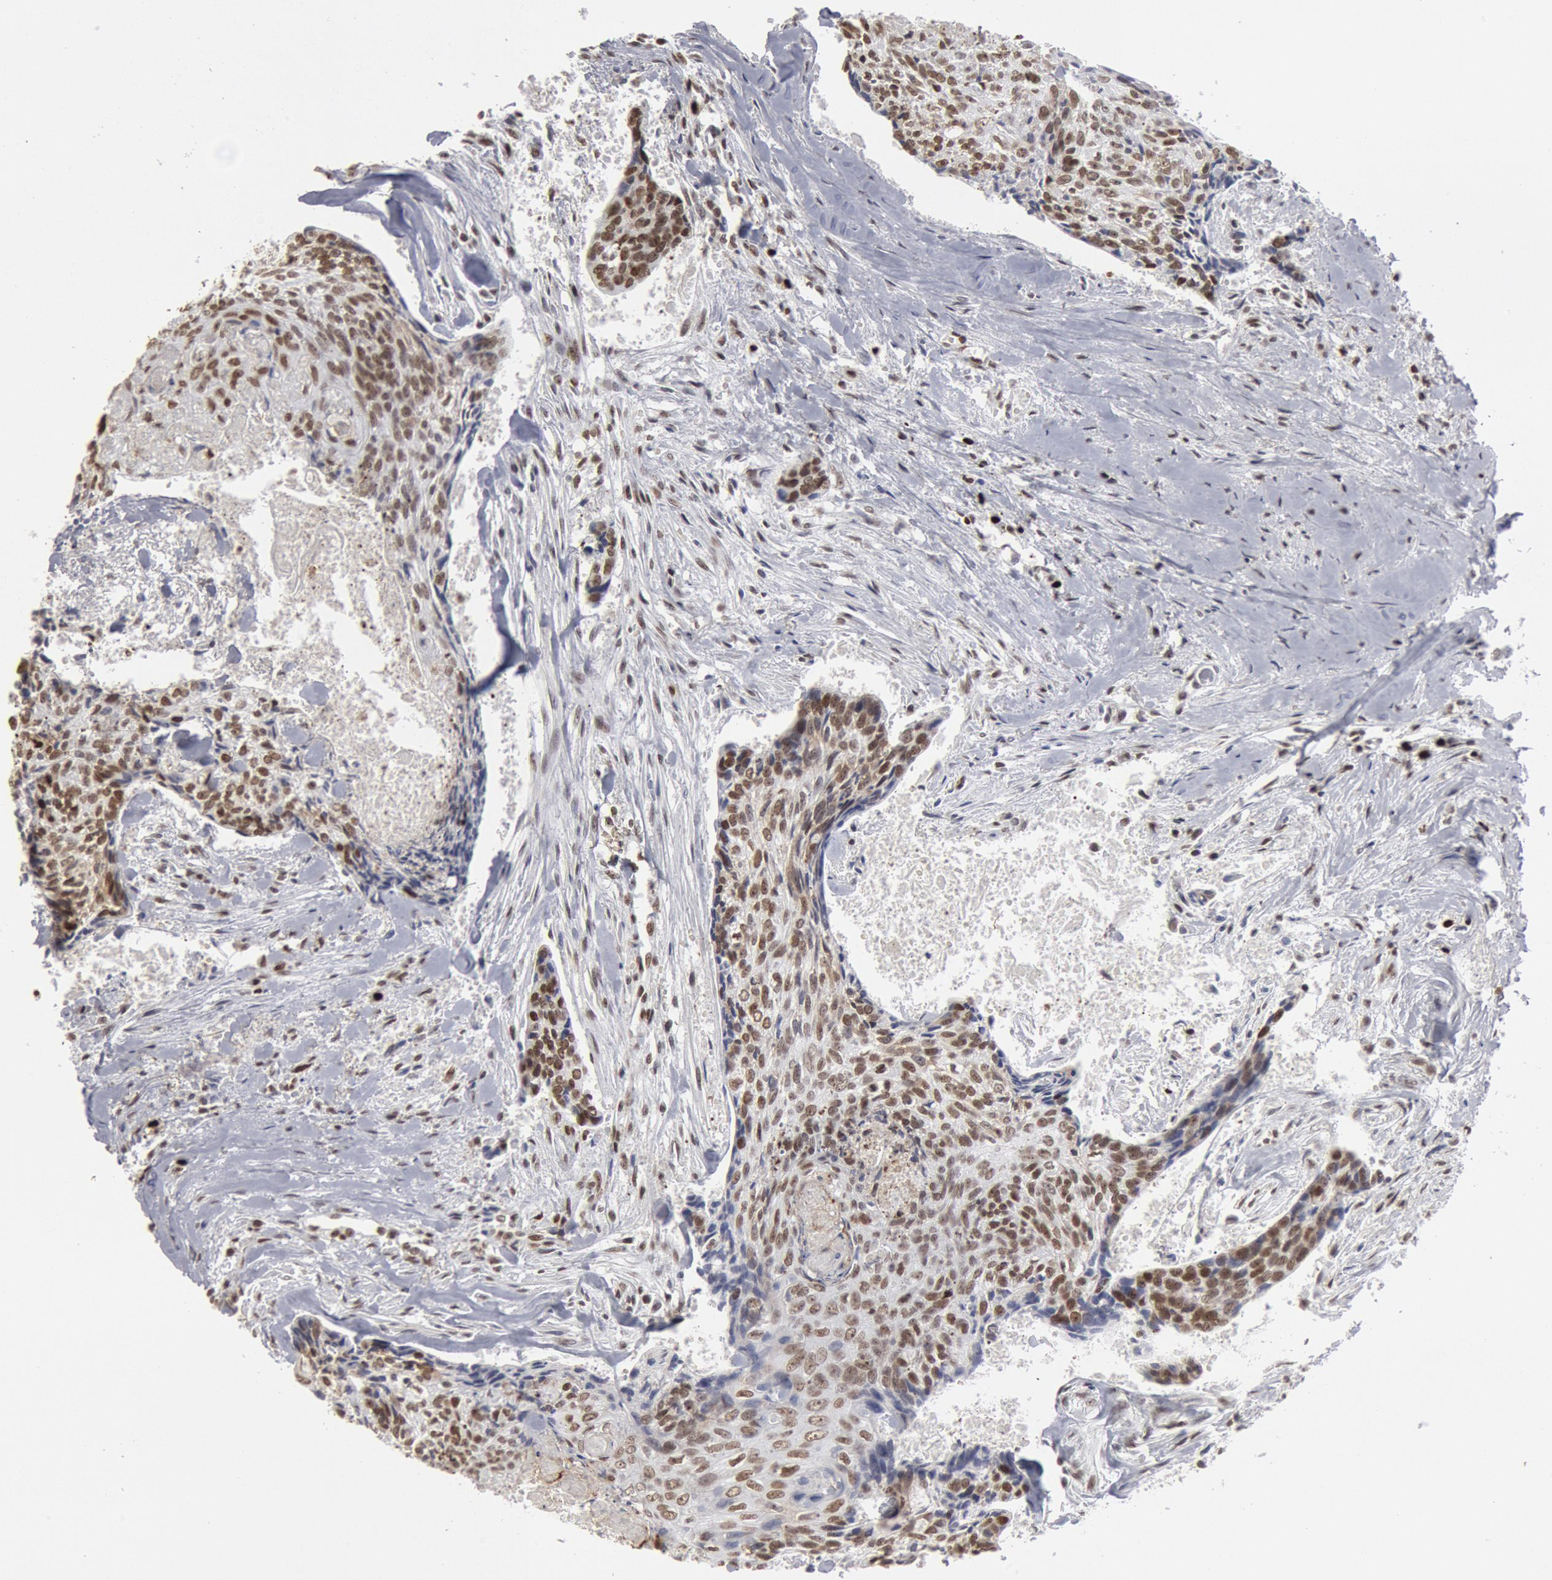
{"staining": {"intensity": "moderate", "quantity": ">75%", "location": "nuclear"}, "tissue": "head and neck cancer", "cell_type": "Tumor cells", "image_type": "cancer", "snomed": [{"axis": "morphology", "description": "Squamous cell carcinoma, NOS"}, {"axis": "topography", "description": "Salivary gland"}, {"axis": "topography", "description": "Head-Neck"}], "caption": "Immunohistochemical staining of head and neck cancer (squamous cell carcinoma) demonstrates moderate nuclear protein expression in approximately >75% of tumor cells.", "gene": "SUB1", "patient": {"sex": "male", "age": 70}}